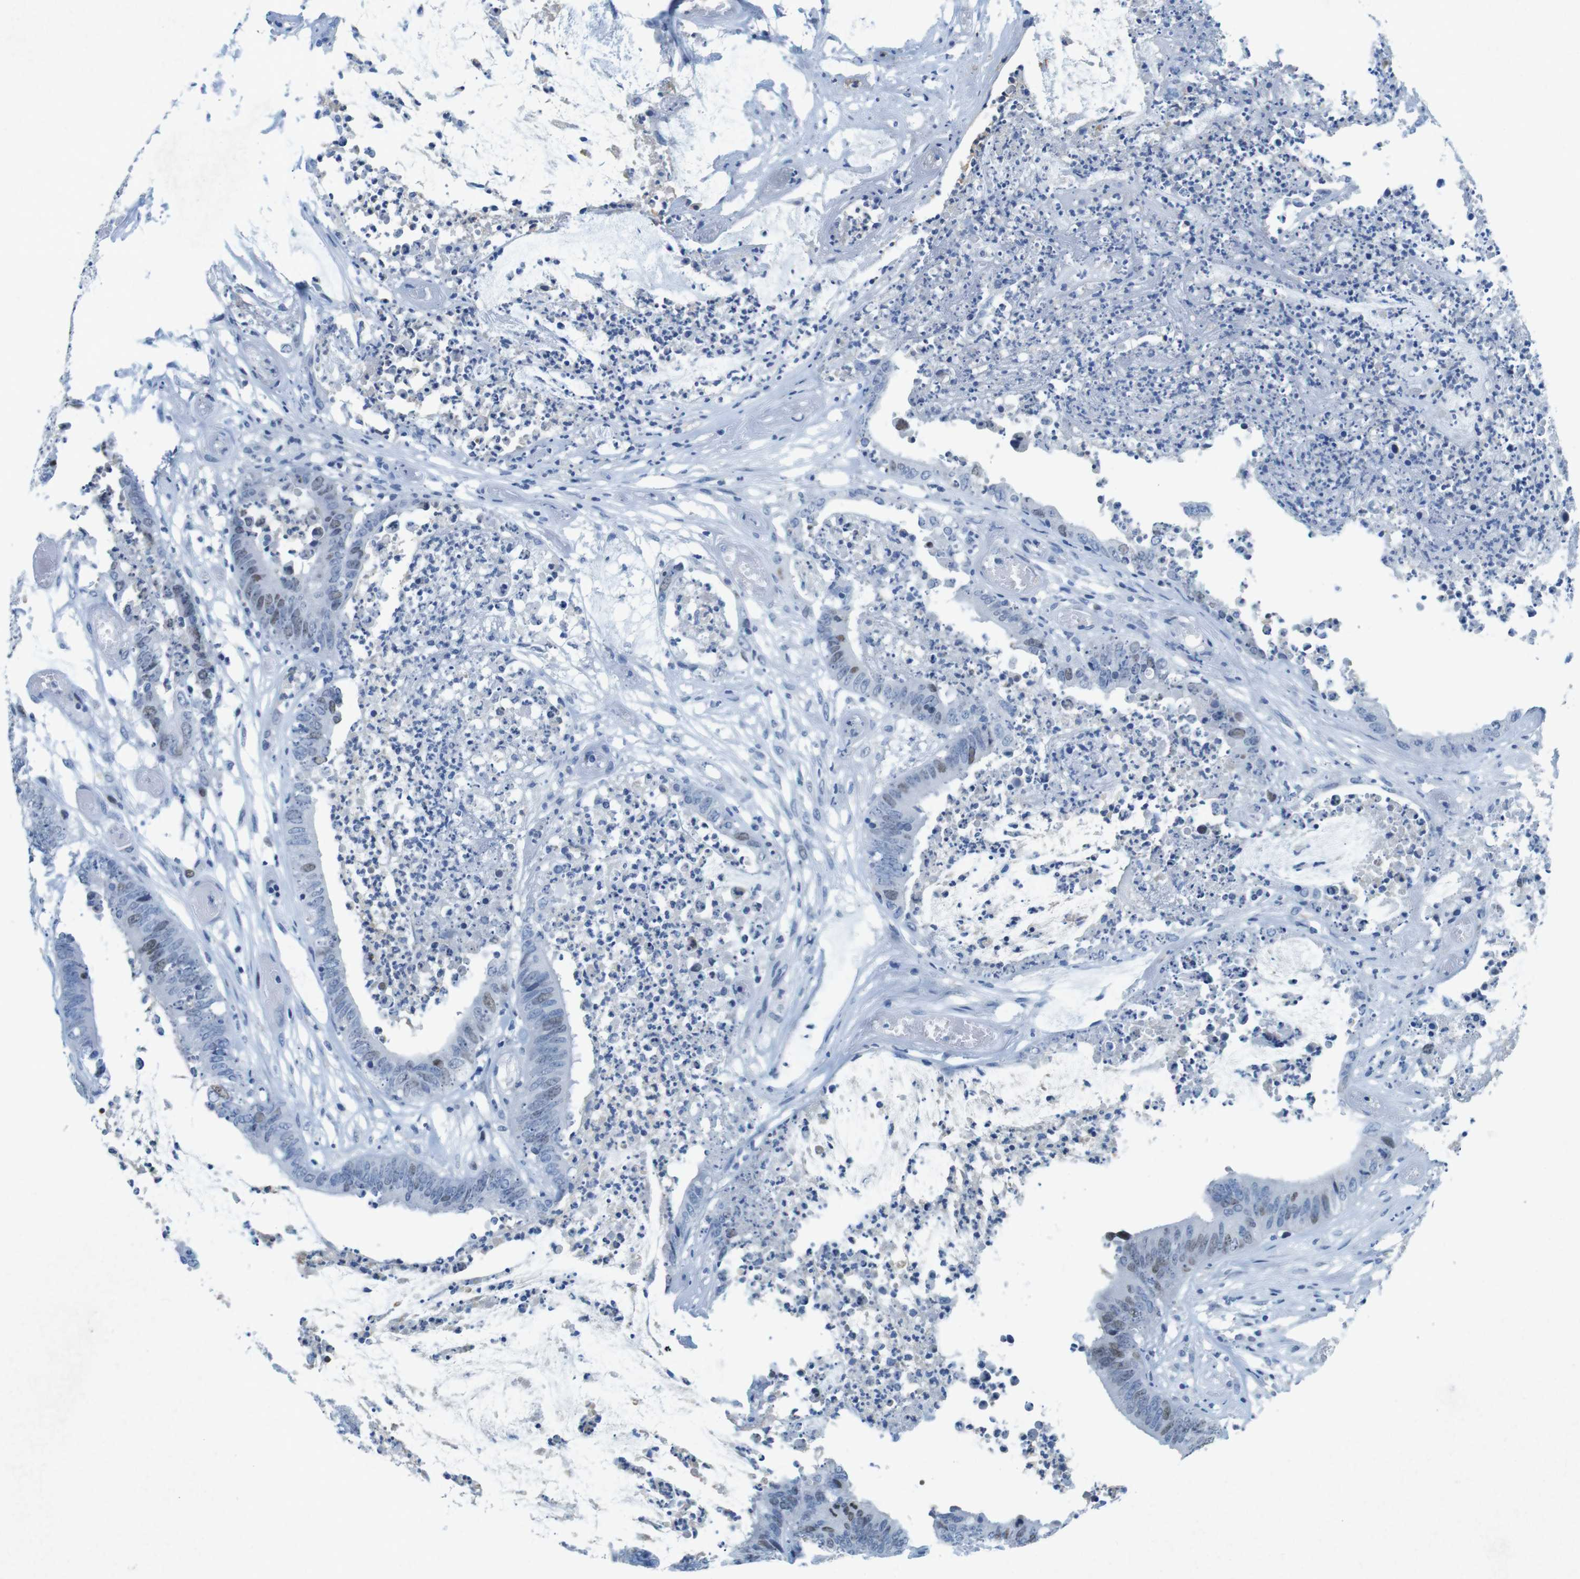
{"staining": {"intensity": "weak", "quantity": "<25%", "location": "nuclear"}, "tissue": "colorectal cancer", "cell_type": "Tumor cells", "image_type": "cancer", "snomed": [{"axis": "morphology", "description": "Adenocarcinoma, NOS"}, {"axis": "topography", "description": "Rectum"}], "caption": "Micrograph shows no significant protein expression in tumor cells of adenocarcinoma (colorectal).", "gene": "CTAG1B", "patient": {"sex": "female", "age": 66}}